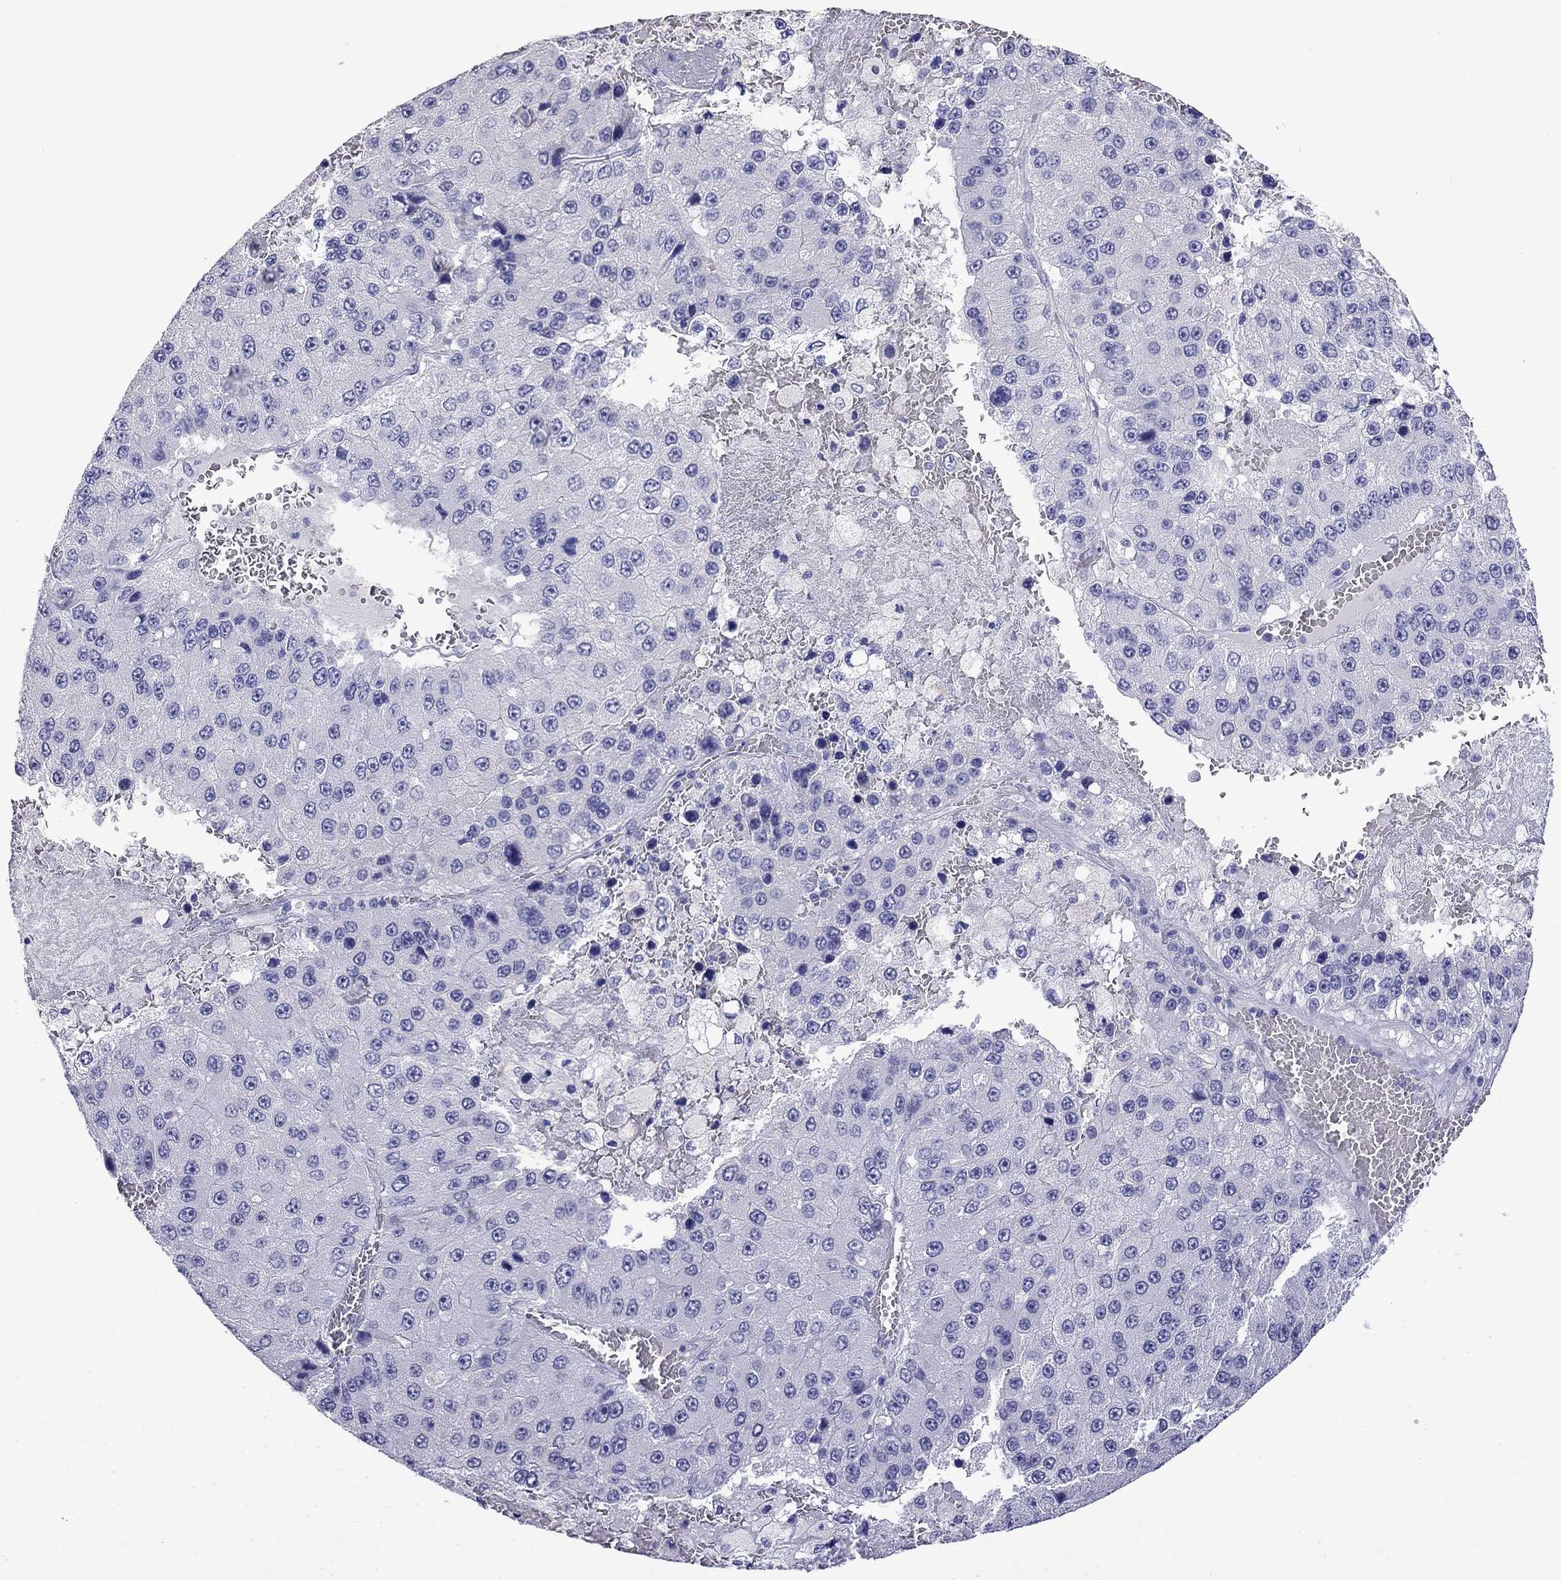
{"staining": {"intensity": "negative", "quantity": "none", "location": "none"}, "tissue": "liver cancer", "cell_type": "Tumor cells", "image_type": "cancer", "snomed": [{"axis": "morphology", "description": "Carcinoma, Hepatocellular, NOS"}, {"axis": "topography", "description": "Liver"}], "caption": "Liver cancer (hepatocellular carcinoma) was stained to show a protein in brown. There is no significant staining in tumor cells.", "gene": "MYO15A", "patient": {"sex": "female", "age": 73}}